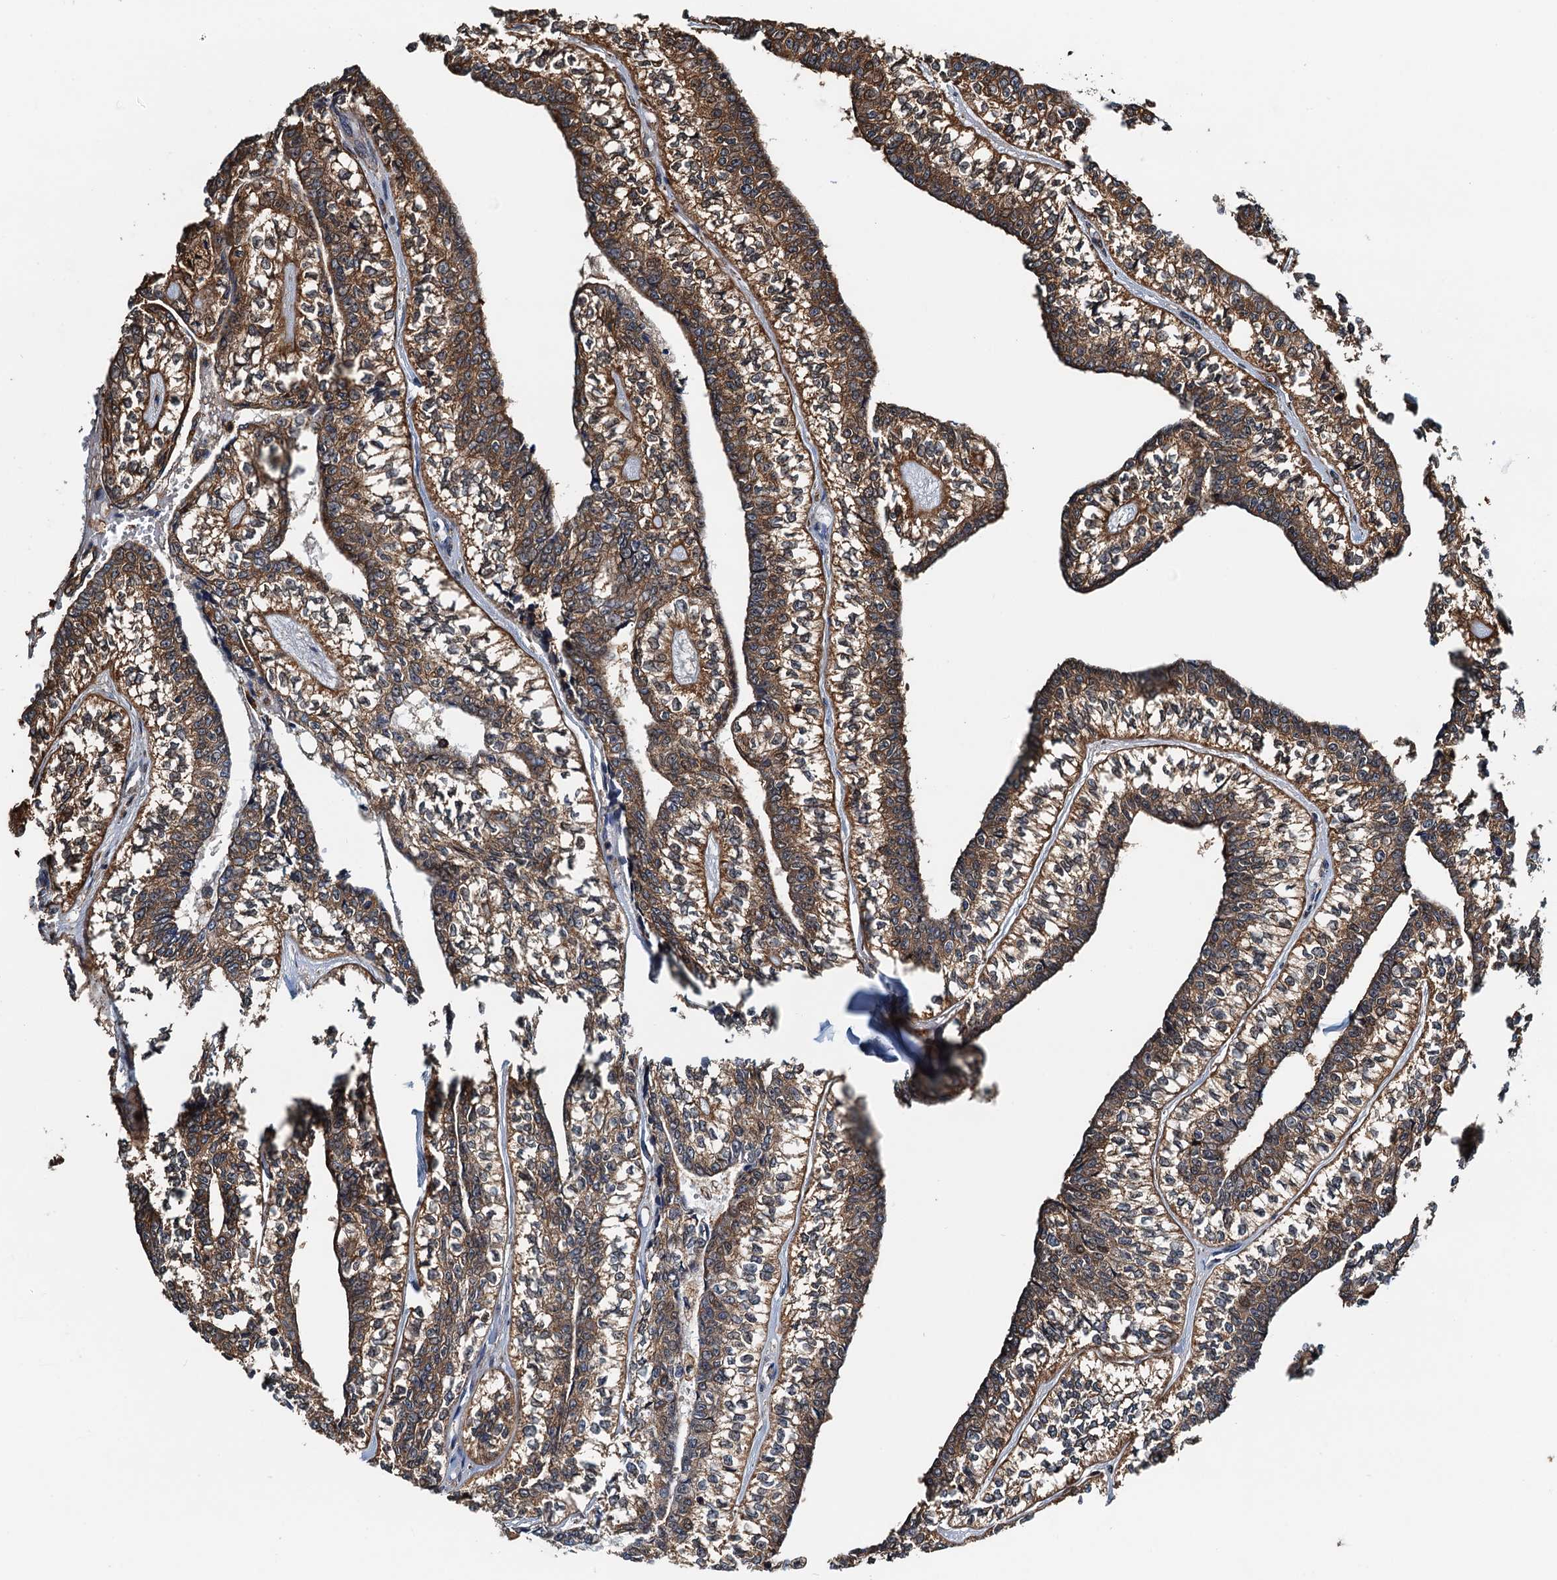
{"staining": {"intensity": "moderate", "quantity": ">75%", "location": "cytoplasmic/membranous"}, "tissue": "head and neck cancer", "cell_type": "Tumor cells", "image_type": "cancer", "snomed": [{"axis": "morphology", "description": "Adenocarcinoma, NOS"}, {"axis": "topography", "description": "Head-Neck"}], "caption": "Head and neck cancer (adenocarcinoma) stained with a brown dye reveals moderate cytoplasmic/membranous positive staining in approximately >75% of tumor cells.", "gene": "USP6NL", "patient": {"sex": "female", "age": 73}}